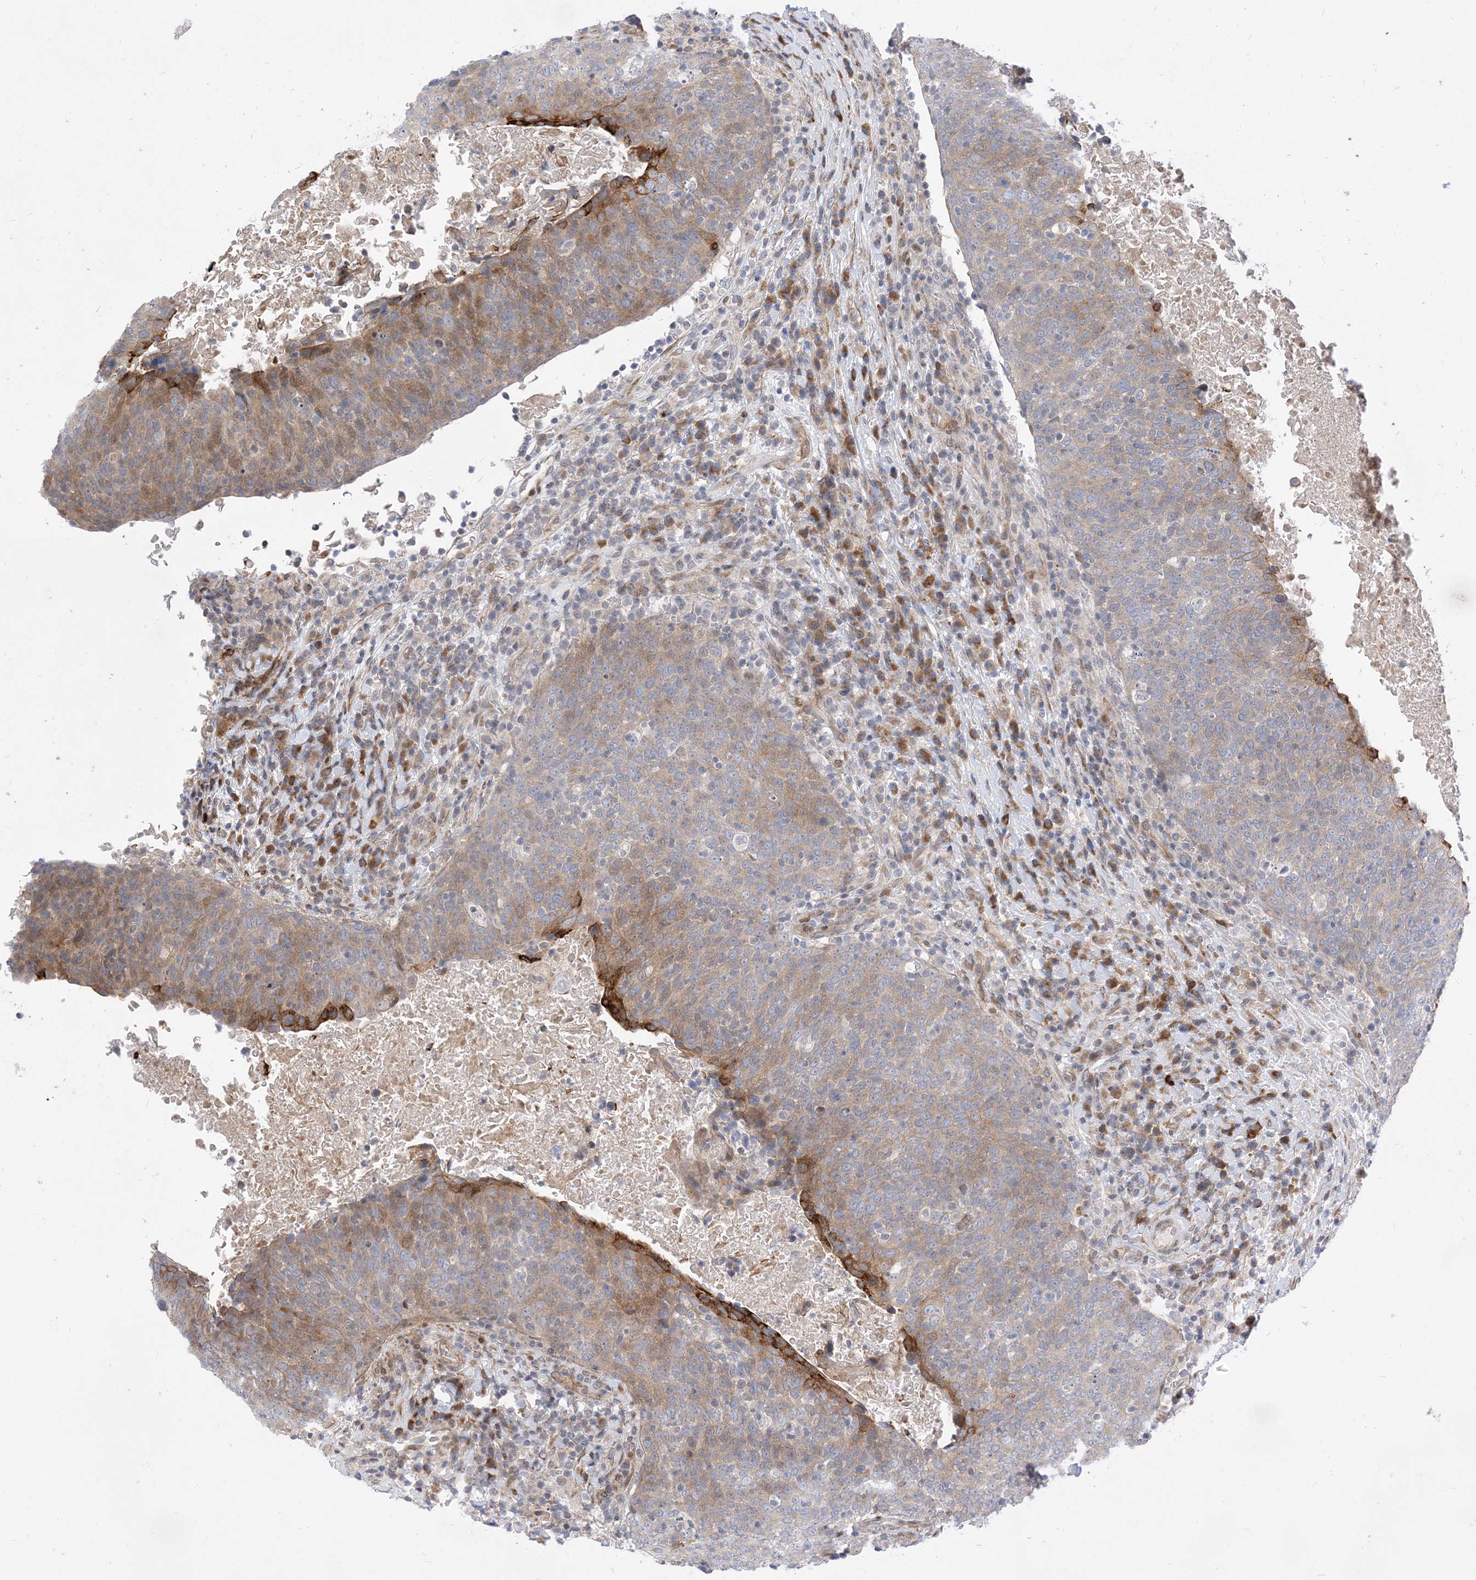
{"staining": {"intensity": "moderate", "quantity": "<25%", "location": "cytoplasmic/membranous"}, "tissue": "head and neck cancer", "cell_type": "Tumor cells", "image_type": "cancer", "snomed": [{"axis": "morphology", "description": "Squamous cell carcinoma, NOS"}, {"axis": "morphology", "description": "Squamous cell carcinoma, metastatic, NOS"}, {"axis": "topography", "description": "Lymph node"}, {"axis": "topography", "description": "Head-Neck"}], "caption": "Tumor cells reveal low levels of moderate cytoplasmic/membranous expression in approximately <25% of cells in head and neck cancer. The staining was performed using DAB (3,3'-diaminobenzidine) to visualize the protein expression in brown, while the nuclei were stained in blue with hematoxylin (Magnification: 20x).", "gene": "TYSND1", "patient": {"sex": "male", "age": 62}}